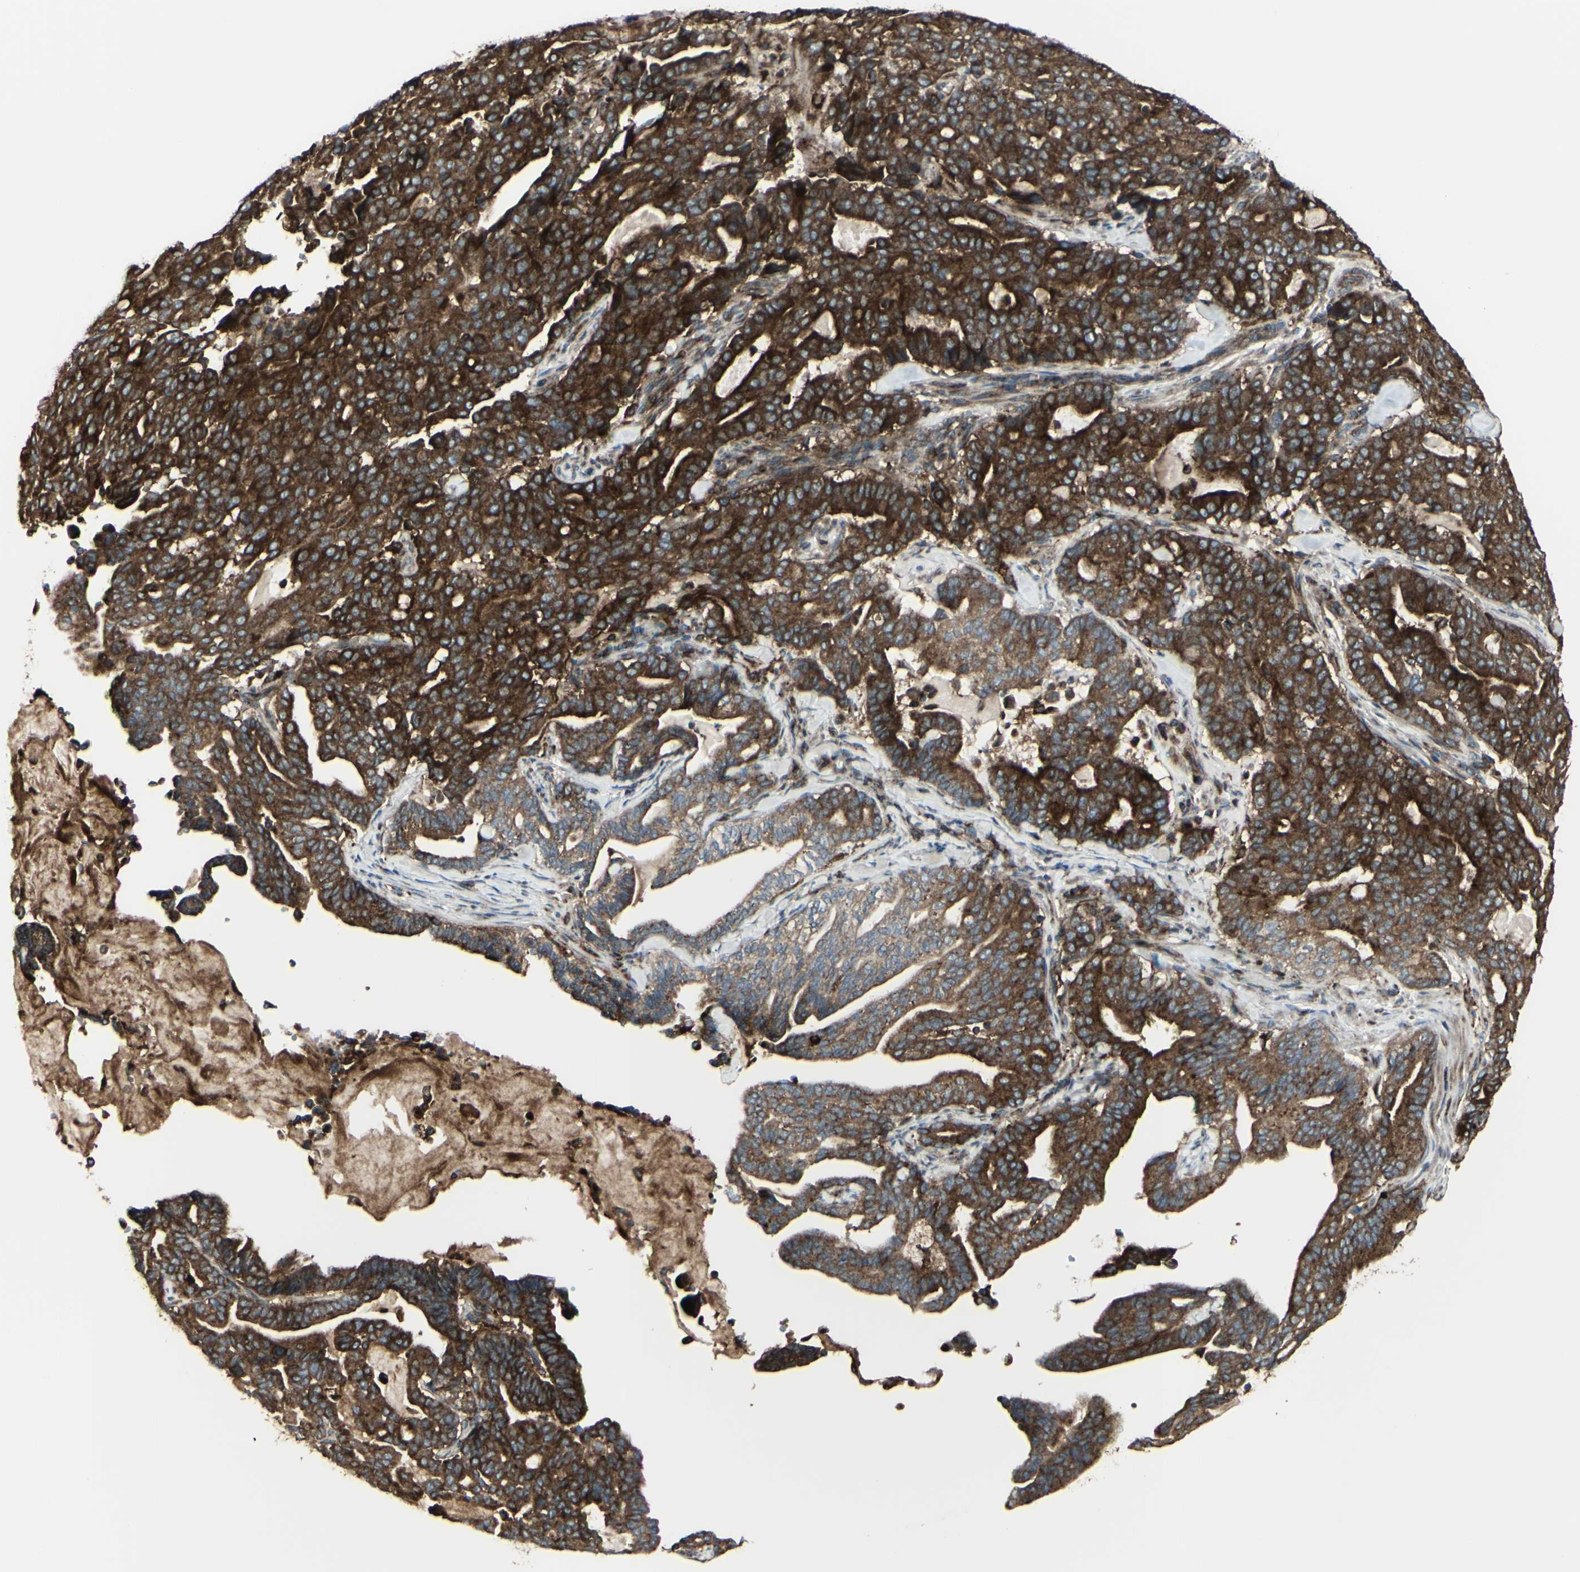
{"staining": {"intensity": "strong", "quantity": ">75%", "location": "cytoplasmic/membranous"}, "tissue": "pancreatic cancer", "cell_type": "Tumor cells", "image_type": "cancer", "snomed": [{"axis": "morphology", "description": "Adenocarcinoma, NOS"}, {"axis": "topography", "description": "Pancreas"}], "caption": "IHC photomicrograph of human adenocarcinoma (pancreatic) stained for a protein (brown), which shows high levels of strong cytoplasmic/membranous expression in about >75% of tumor cells.", "gene": "NAPA", "patient": {"sex": "male", "age": 63}}